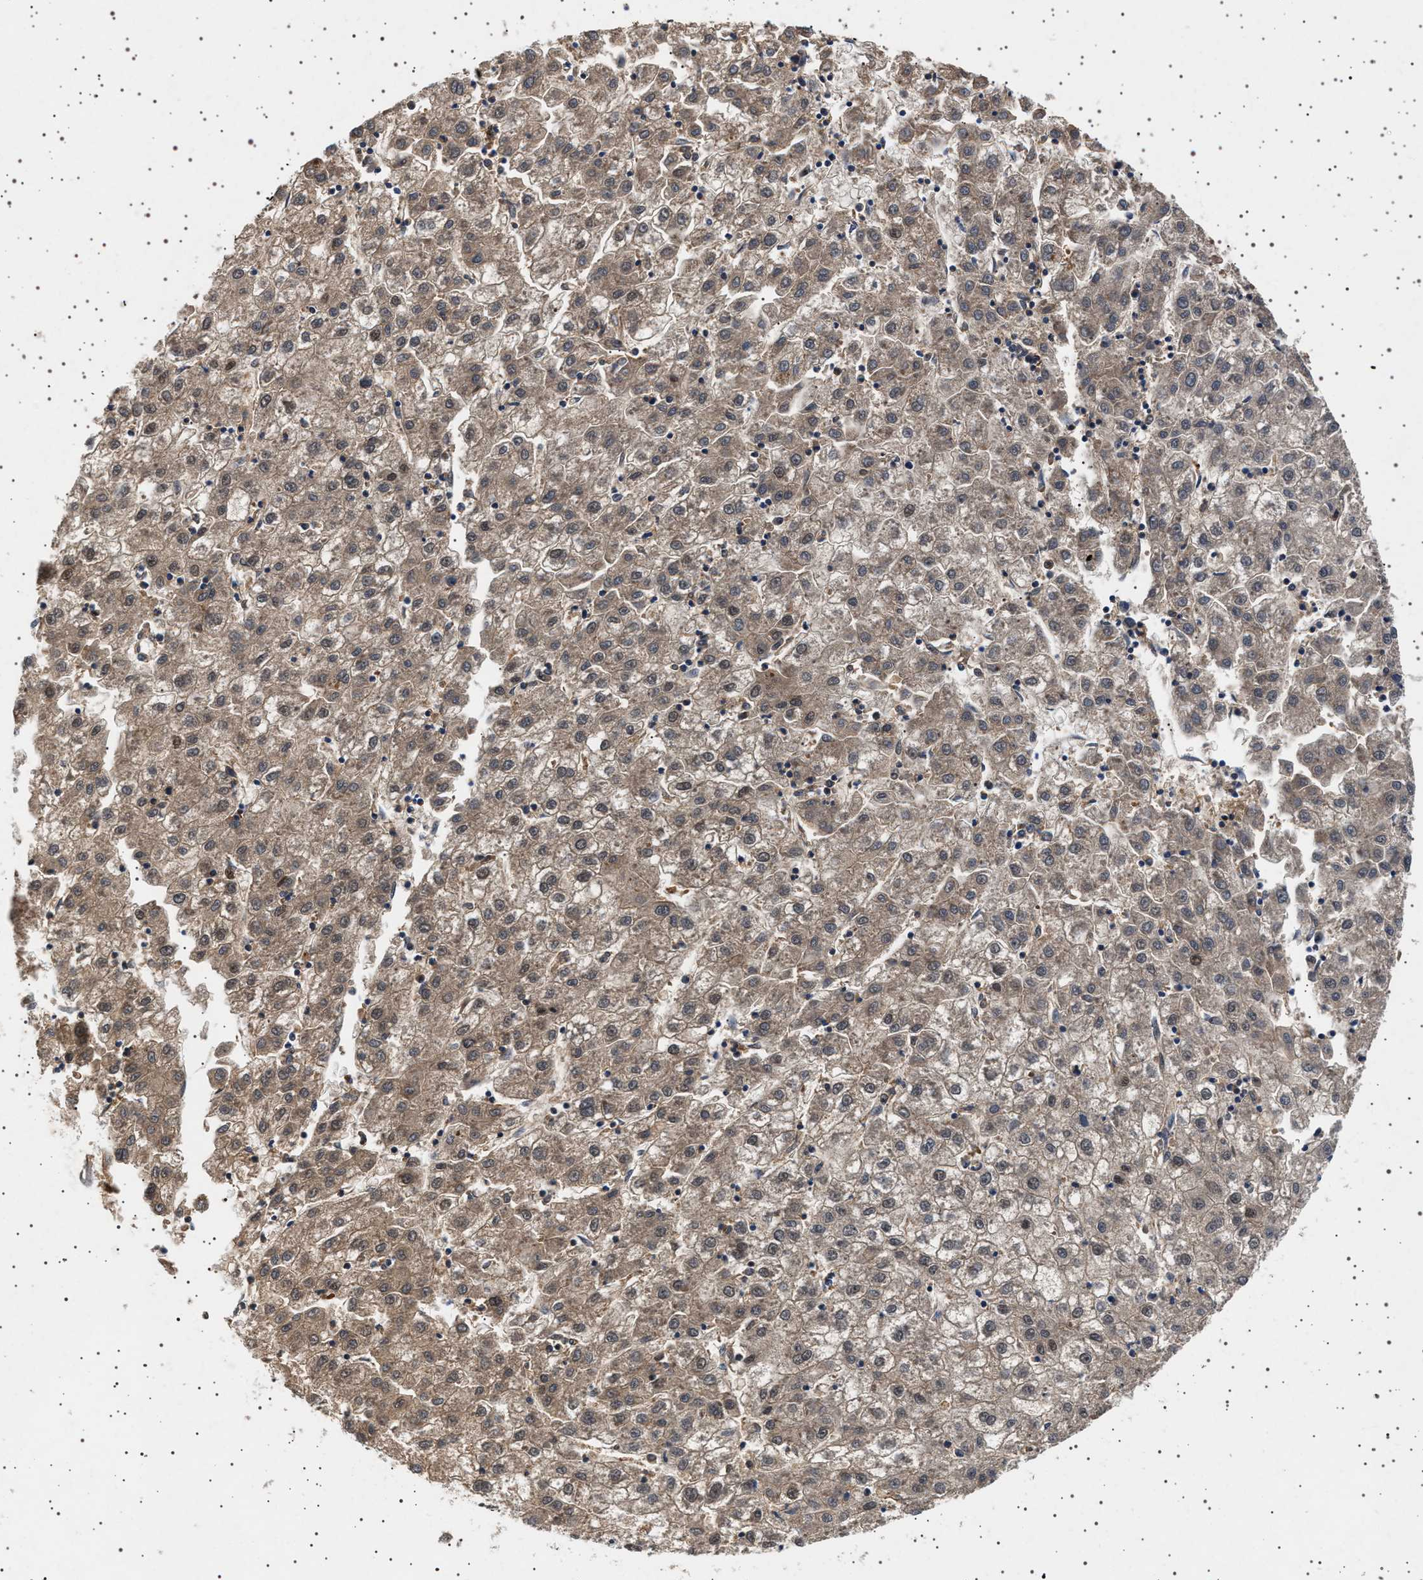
{"staining": {"intensity": "weak", "quantity": ">75%", "location": "cytoplasmic/membranous"}, "tissue": "liver cancer", "cell_type": "Tumor cells", "image_type": "cancer", "snomed": [{"axis": "morphology", "description": "Carcinoma, Hepatocellular, NOS"}, {"axis": "topography", "description": "Liver"}], "caption": "A high-resolution photomicrograph shows IHC staining of liver cancer (hepatocellular carcinoma), which reveals weak cytoplasmic/membranous staining in about >75% of tumor cells.", "gene": "FICD", "patient": {"sex": "male", "age": 72}}